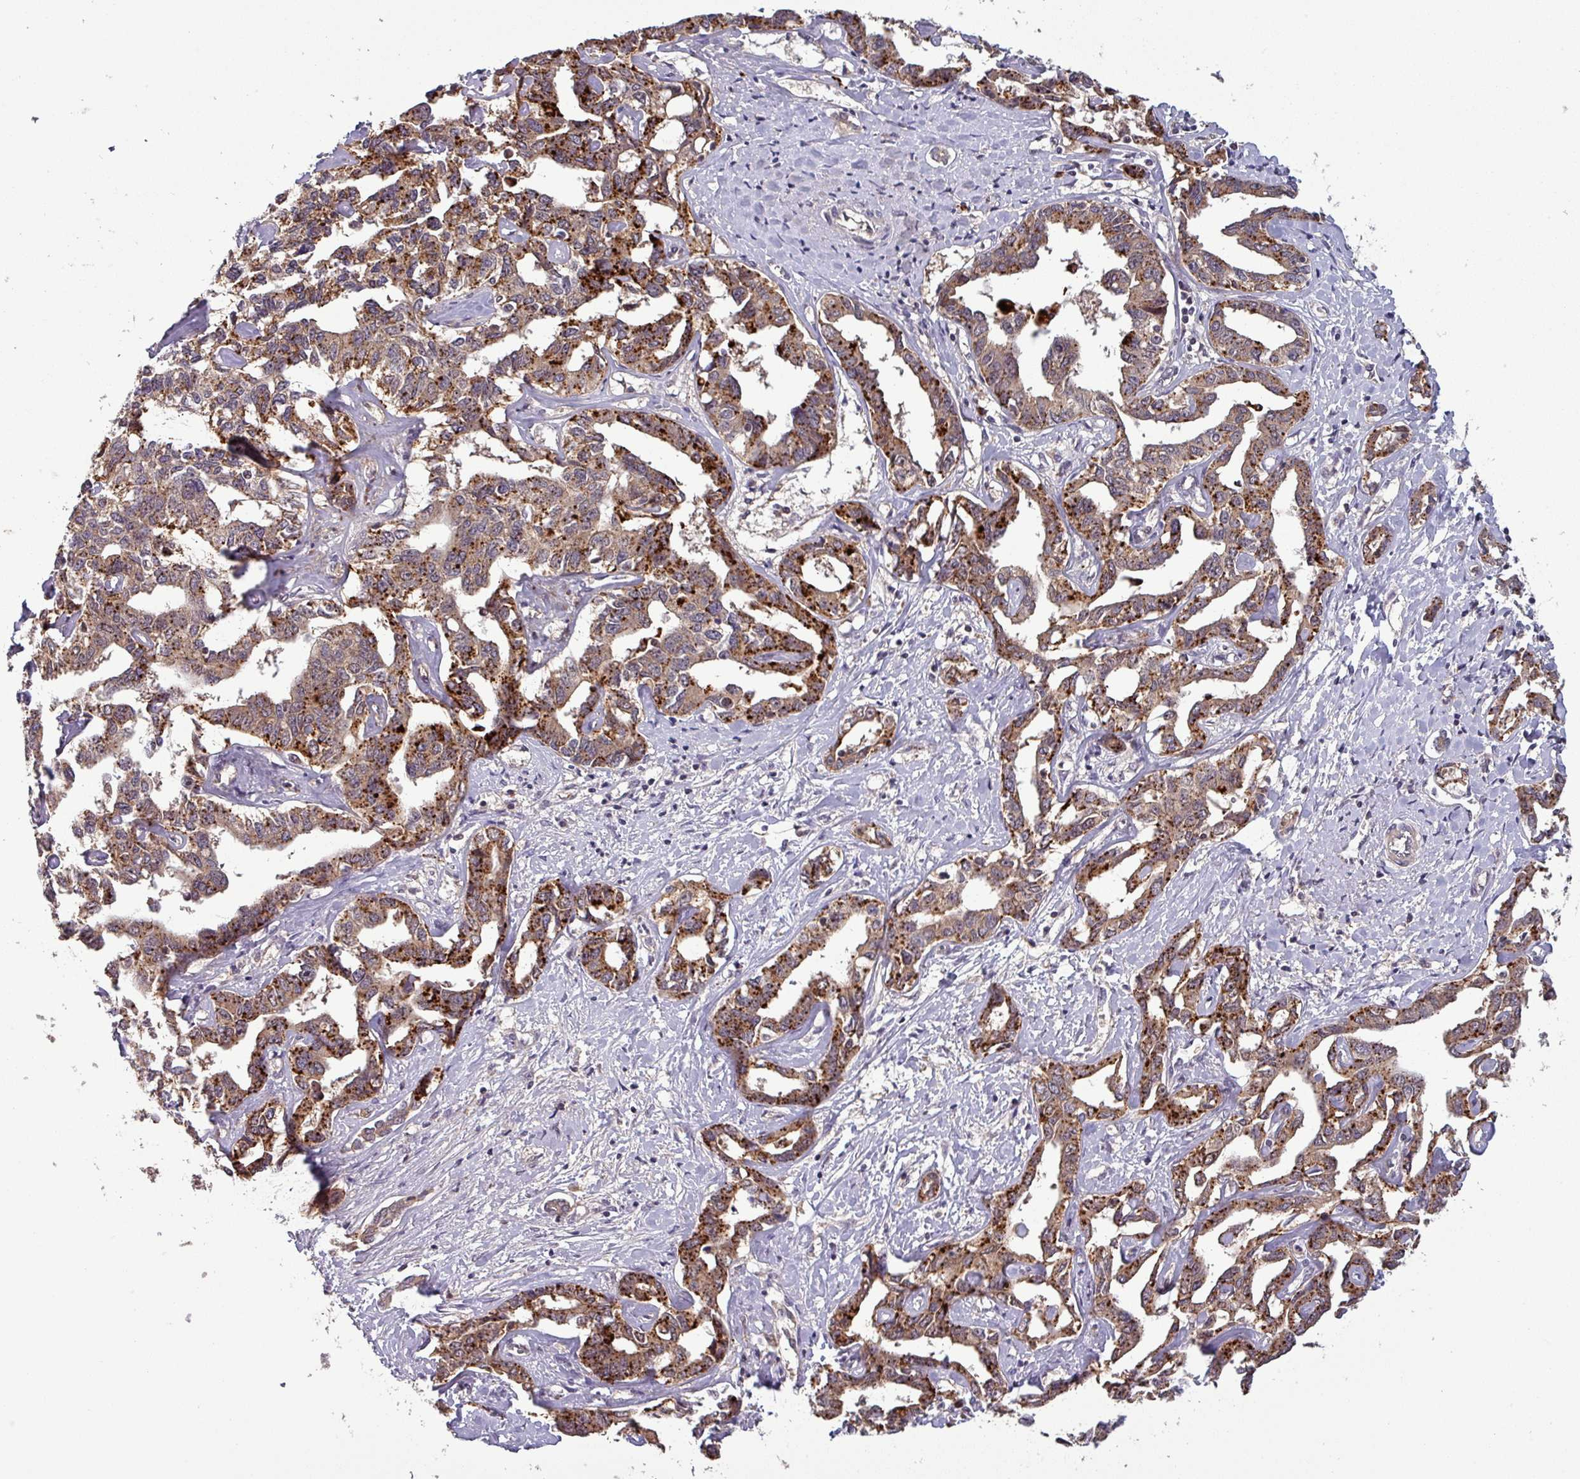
{"staining": {"intensity": "strong", "quantity": ">75%", "location": "cytoplasmic/membranous"}, "tissue": "liver cancer", "cell_type": "Tumor cells", "image_type": "cancer", "snomed": [{"axis": "morphology", "description": "Cholangiocarcinoma"}, {"axis": "topography", "description": "Liver"}], "caption": "Tumor cells display high levels of strong cytoplasmic/membranous positivity in about >75% of cells in liver cholangiocarcinoma.", "gene": "PUS1", "patient": {"sex": "male", "age": 59}}